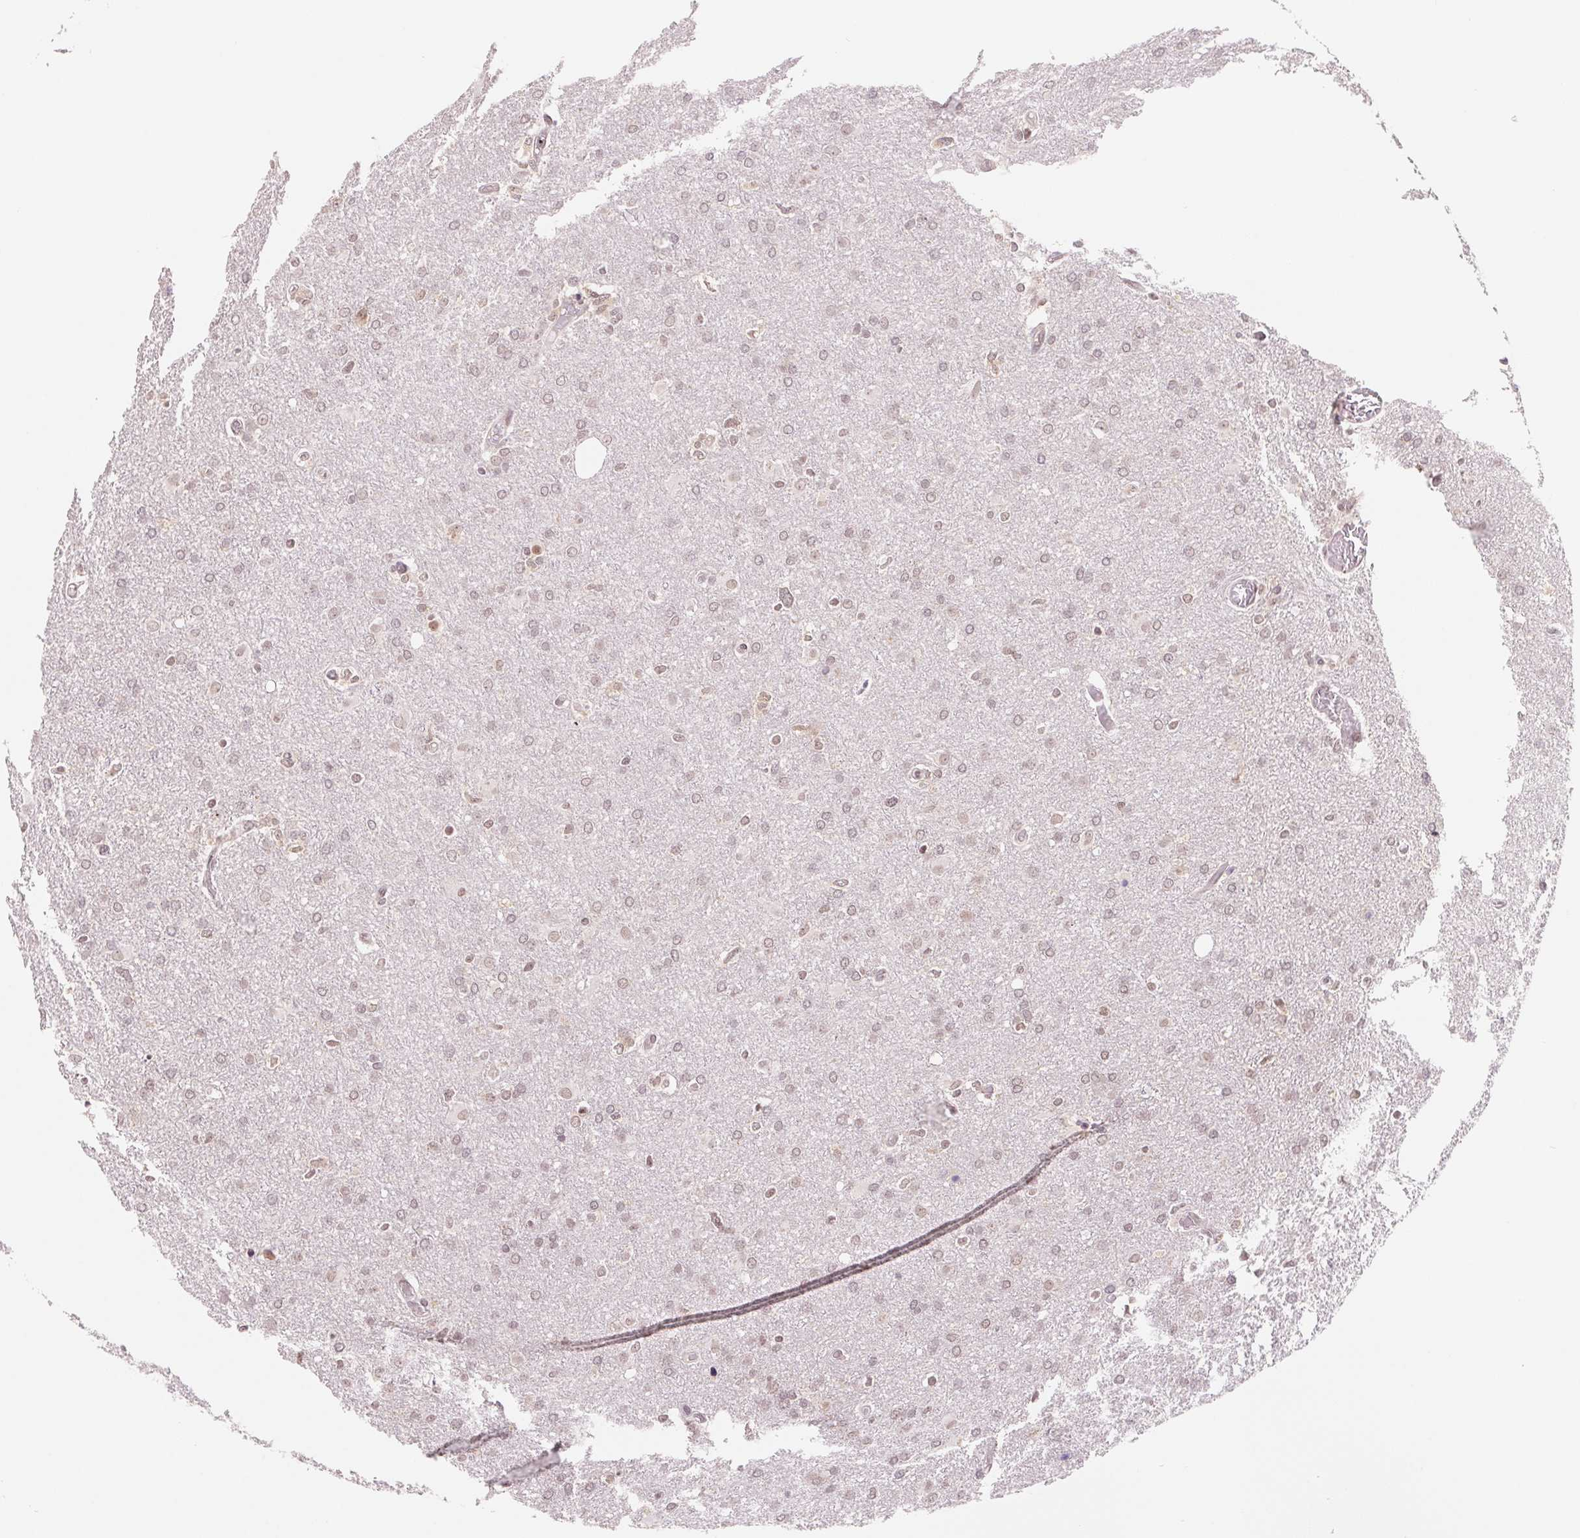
{"staining": {"intensity": "weak", "quantity": "25%-75%", "location": "nuclear"}, "tissue": "glioma", "cell_type": "Tumor cells", "image_type": "cancer", "snomed": [{"axis": "morphology", "description": "Glioma, malignant, High grade"}, {"axis": "topography", "description": "Brain"}], "caption": "Immunohistochemical staining of high-grade glioma (malignant) exhibits low levels of weak nuclear protein staining in about 25%-75% of tumor cells.", "gene": "DNAJB6", "patient": {"sex": "male", "age": 68}}